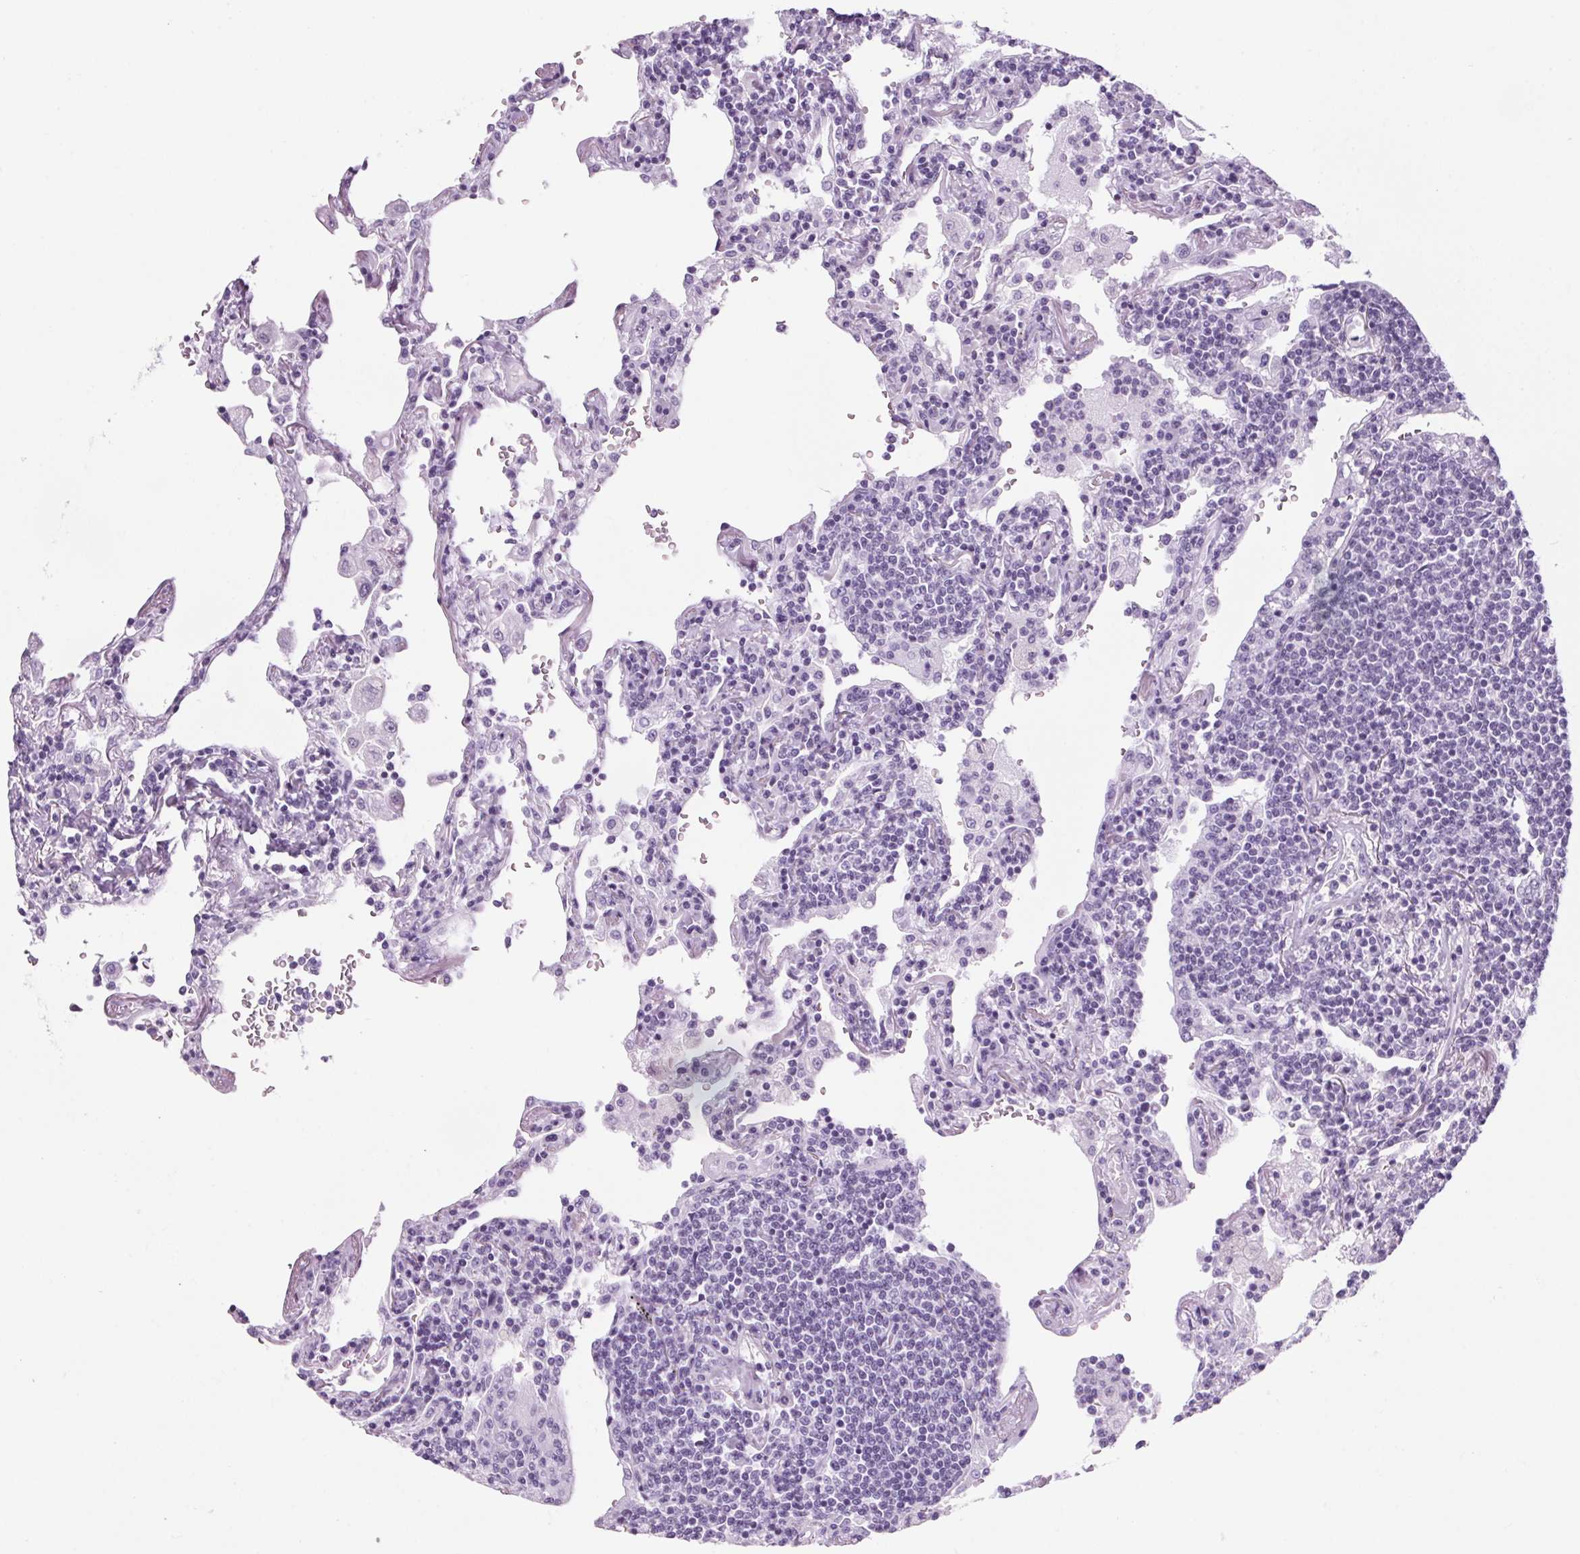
{"staining": {"intensity": "negative", "quantity": "none", "location": "none"}, "tissue": "lymphoma", "cell_type": "Tumor cells", "image_type": "cancer", "snomed": [{"axis": "morphology", "description": "Malignant lymphoma, non-Hodgkin's type, Low grade"}, {"axis": "topography", "description": "Lung"}], "caption": "High power microscopy histopathology image of an immunohistochemistry (IHC) photomicrograph of lymphoma, revealing no significant staining in tumor cells. The staining was performed using DAB (3,3'-diaminobenzidine) to visualize the protein expression in brown, while the nuclei were stained in blue with hematoxylin (Magnification: 20x).", "gene": "PPP1R1A", "patient": {"sex": "female", "age": 71}}